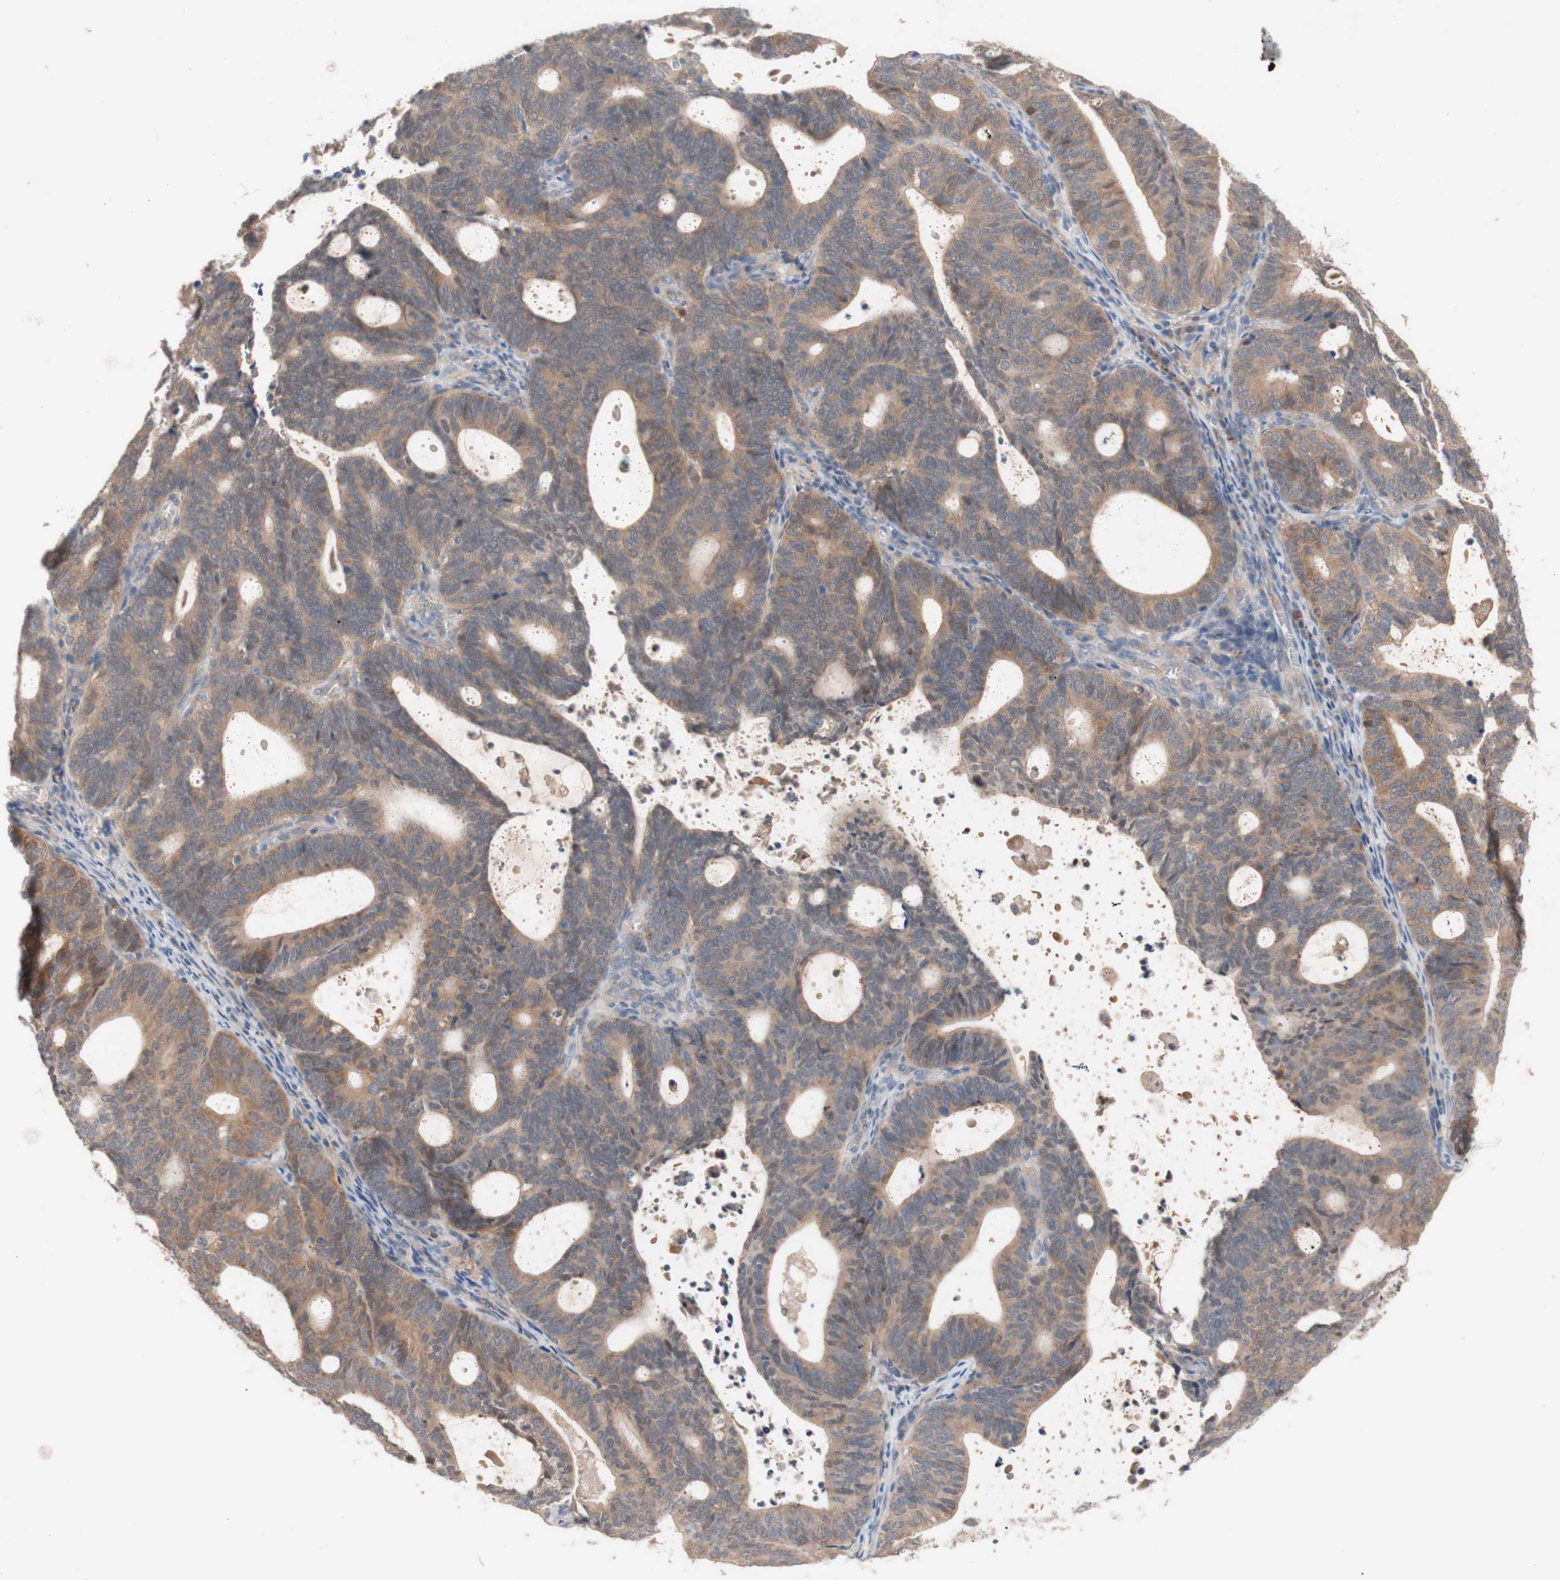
{"staining": {"intensity": "moderate", "quantity": ">75%", "location": "cytoplasmic/membranous"}, "tissue": "endometrial cancer", "cell_type": "Tumor cells", "image_type": "cancer", "snomed": [{"axis": "morphology", "description": "Adenocarcinoma, NOS"}, {"axis": "topography", "description": "Uterus"}], "caption": "Protein expression analysis of human endometrial adenocarcinoma reveals moderate cytoplasmic/membranous staining in approximately >75% of tumor cells.", "gene": "PEX2", "patient": {"sex": "female", "age": 83}}